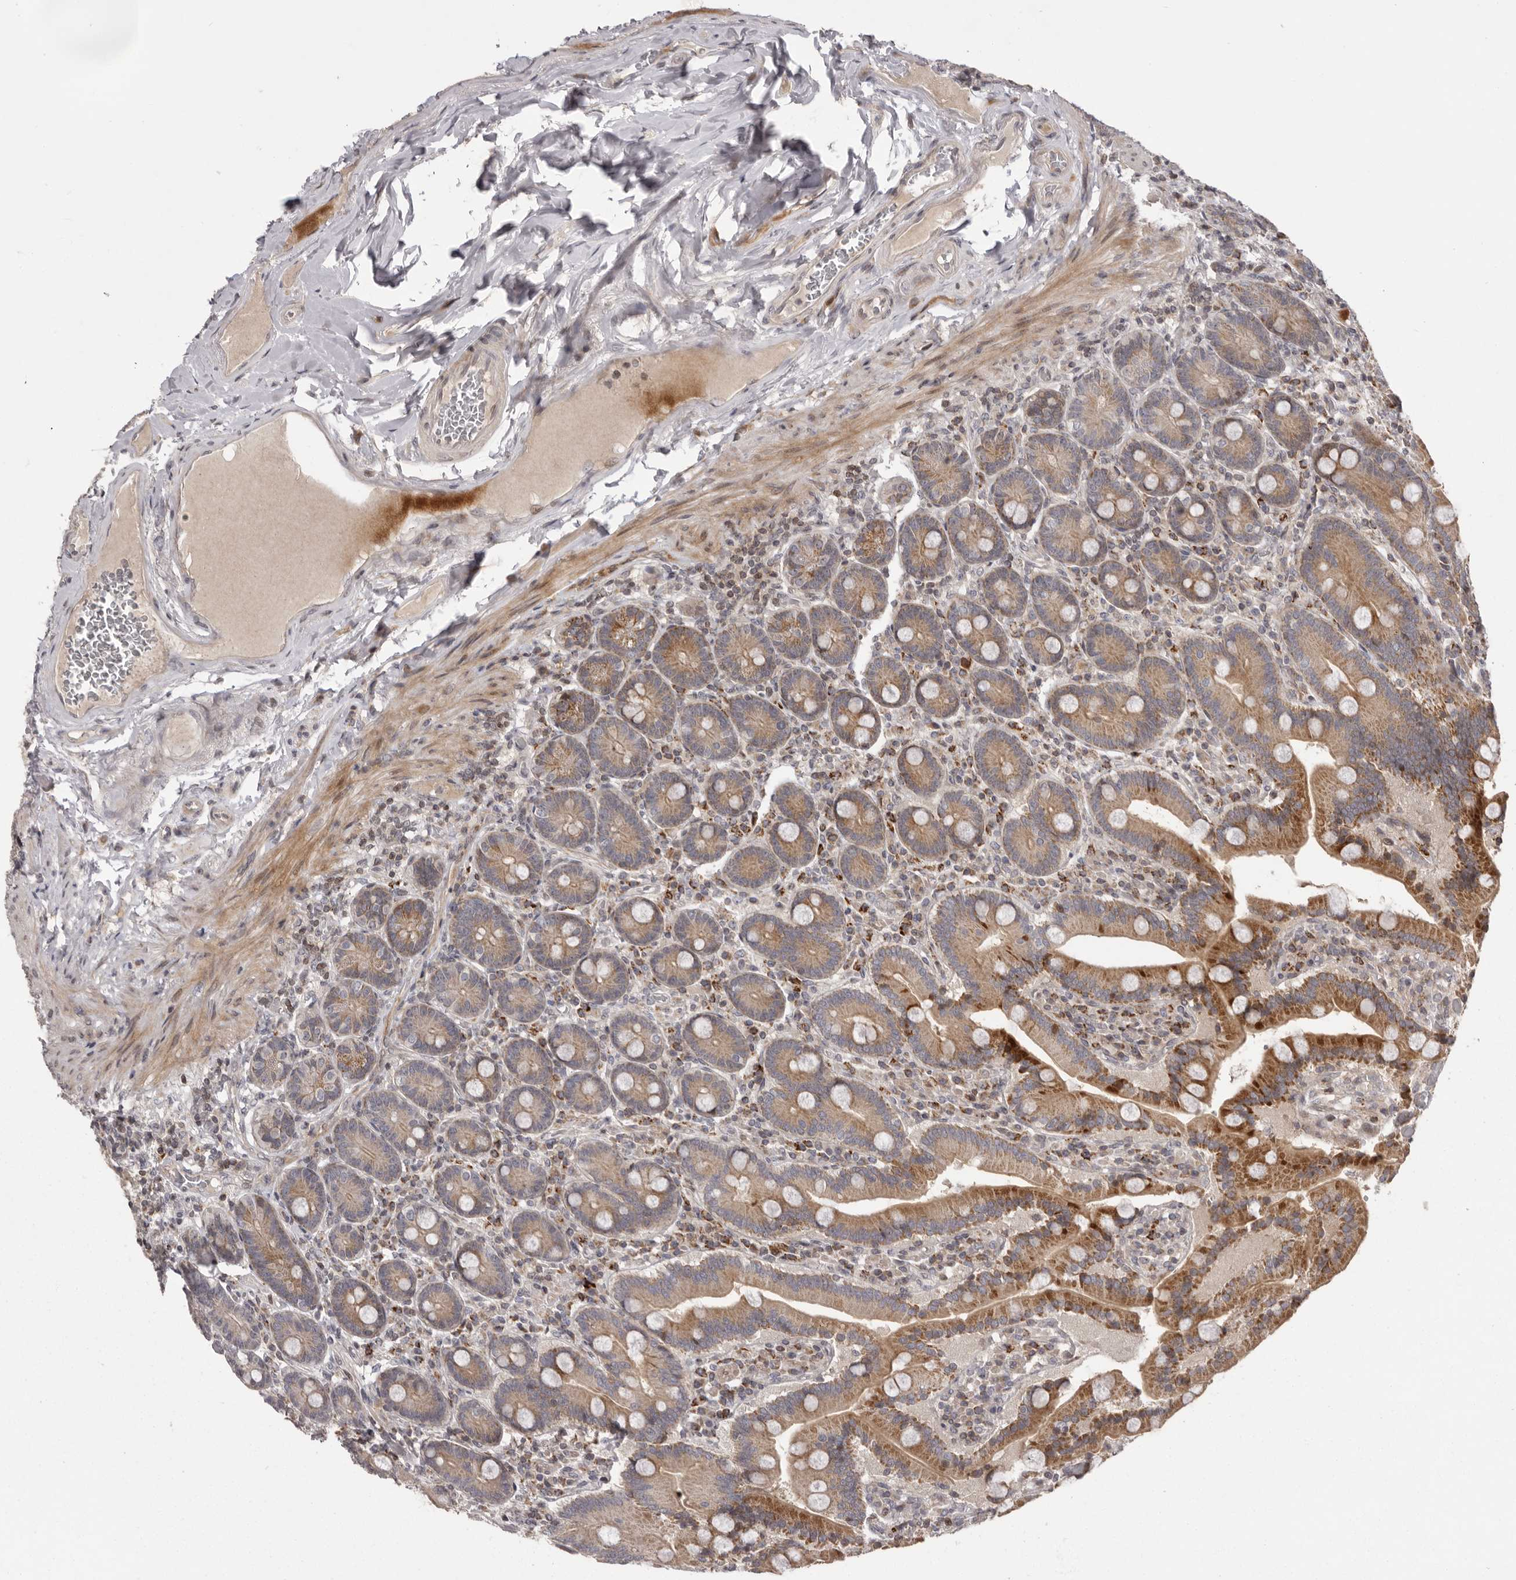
{"staining": {"intensity": "strong", "quantity": ">75%", "location": "cytoplasmic/membranous"}, "tissue": "duodenum", "cell_type": "Glandular cells", "image_type": "normal", "snomed": [{"axis": "morphology", "description": "Normal tissue, NOS"}, {"axis": "topography", "description": "Duodenum"}], "caption": "The histopathology image demonstrates a brown stain indicating the presence of a protein in the cytoplasmic/membranous of glandular cells in duodenum. (IHC, brightfield microscopy, high magnification).", "gene": "AZIN1", "patient": {"sex": "female", "age": 62}}